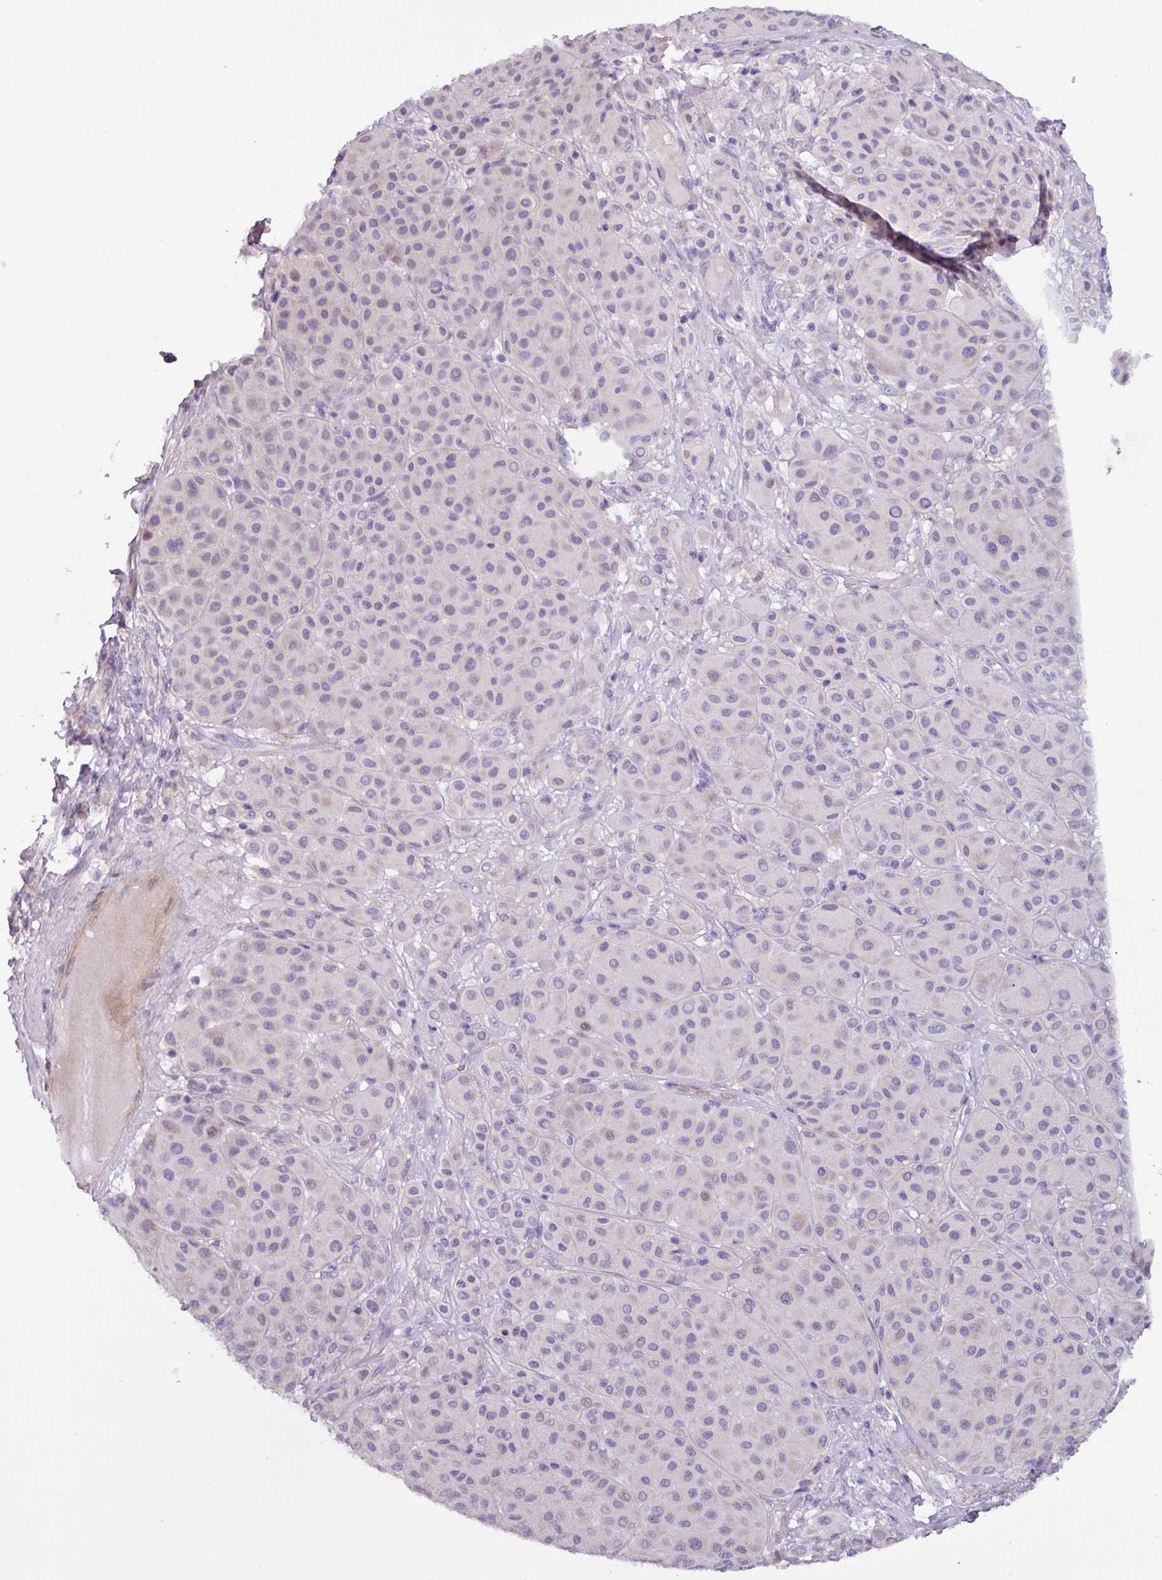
{"staining": {"intensity": "negative", "quantity": "none", "location": "none"}, "tissue": "melanoma", "cell_type": "Tumor cells", "image_type": "cancer", "snomed": [{"axis": "morphology", "description": "Malignant melanoma, Metastatic site"}, {"axis": "topography", "description": "Smooth muscle"}], "caption": "Tumor cells show no significant staining in melanoma. (Stains: DAB (3,3'-diaminobenzidine) immunohistochemistry (IHC) with hematoxylin counter stain, Microscopy: brightfield microscopy at high magnification).", "gene": "RGS16", "patient": {"sex": "male", "age": 41}}